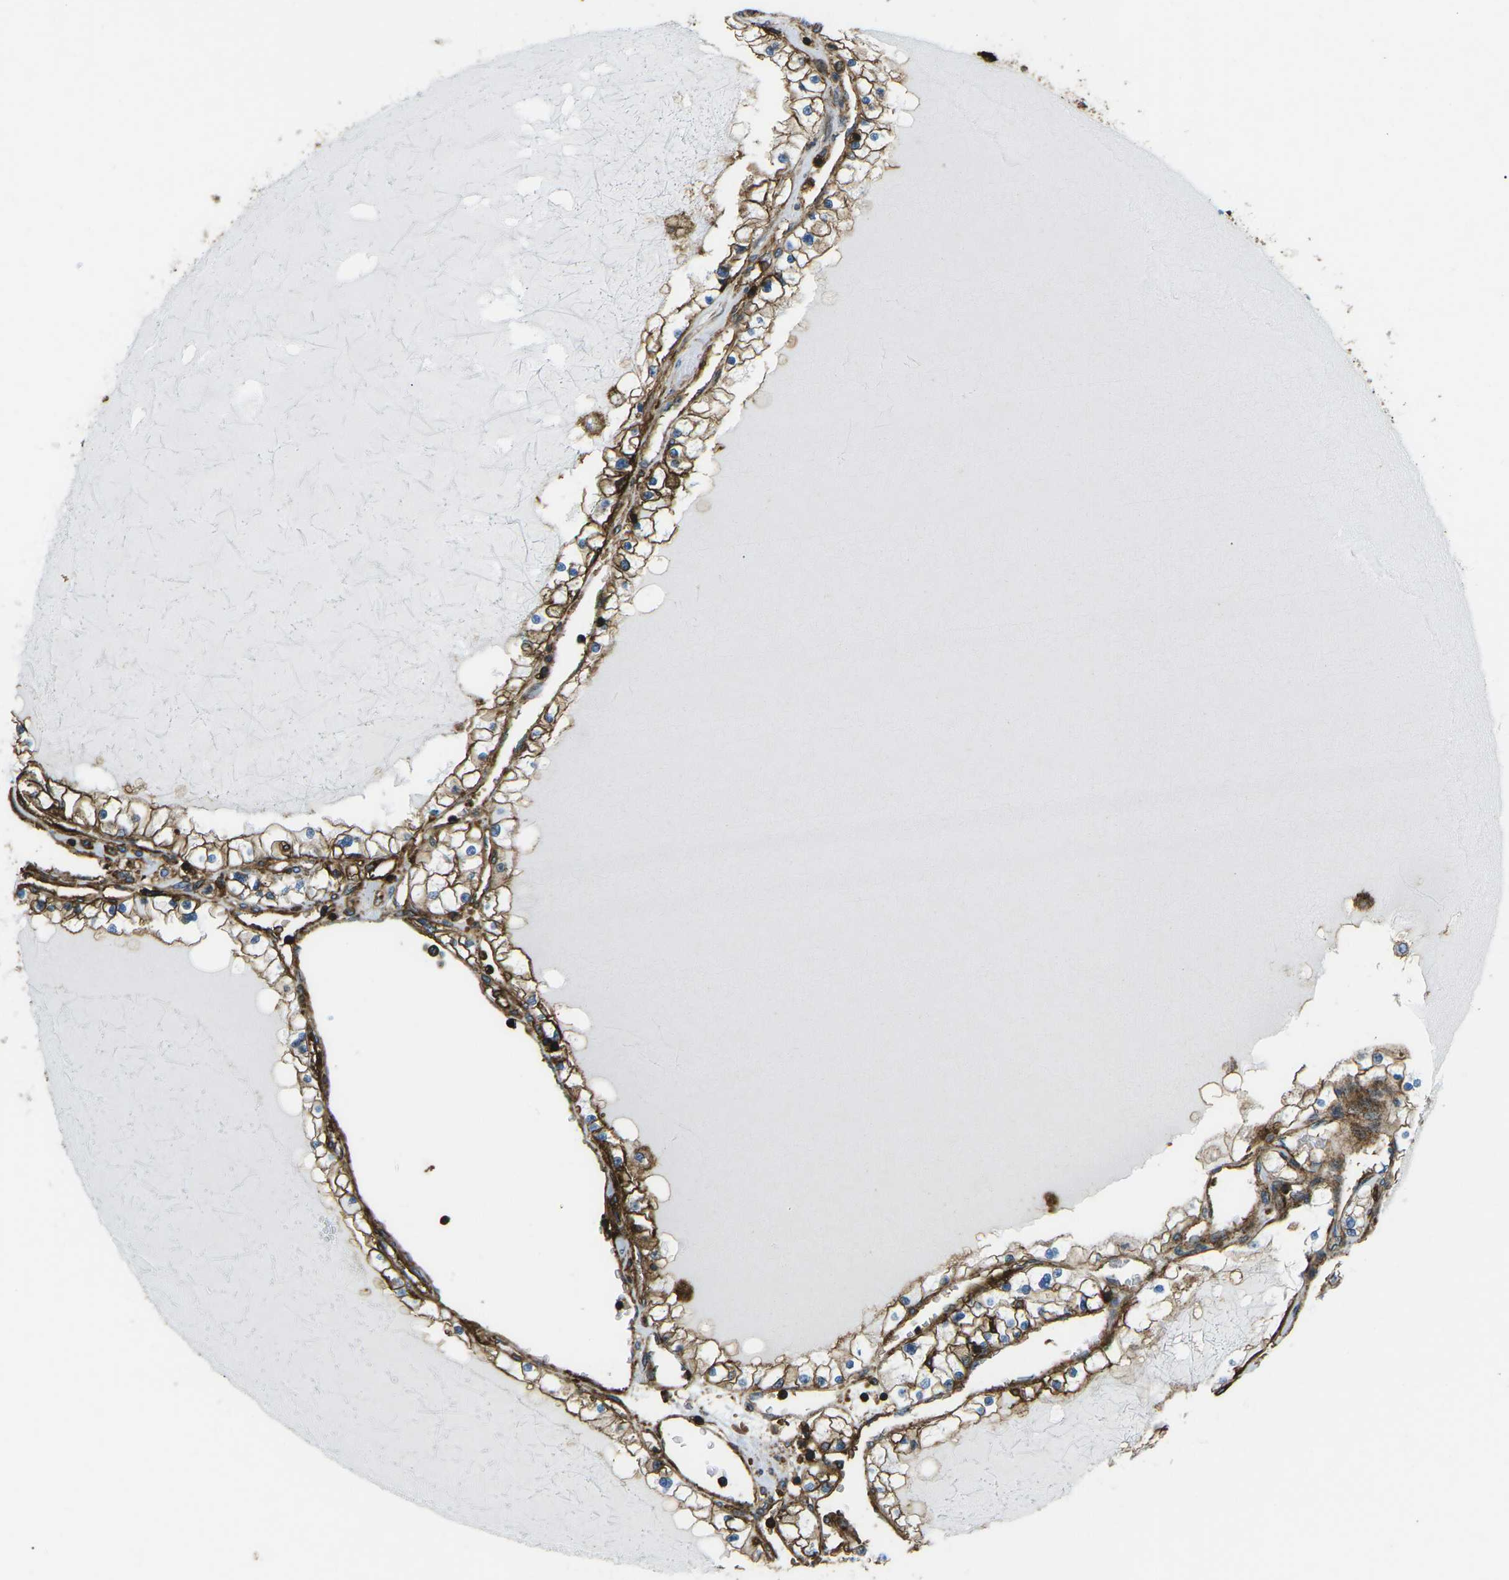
{"staining": {"intensity": "strong", "quantity": ">75%", "location": "cytoplasmic/membranous"}, "tissue": "renal cancer", "cell_type": "Tumor cells", "image_type": "cancer", "snomed": [{"axis": "morphology", "description": "Adenocarcinoma, NOS"}, {"axis": "topography", "description": "Kidney"}], "caption": "Protein expression by immunohistochemistry (IHC) exhibits strong cytoplasmic/membranous expression in approximately >75% of tumor cells in adenocarcinoma (renal). The staining was performed using DAB to visualize the protein expression in brown, while the nuclei were stained in blue with hematoxylin (Magnification: 20x).", "gene": "HLA-B", "patient": {"sex": "male", "age": 68}}